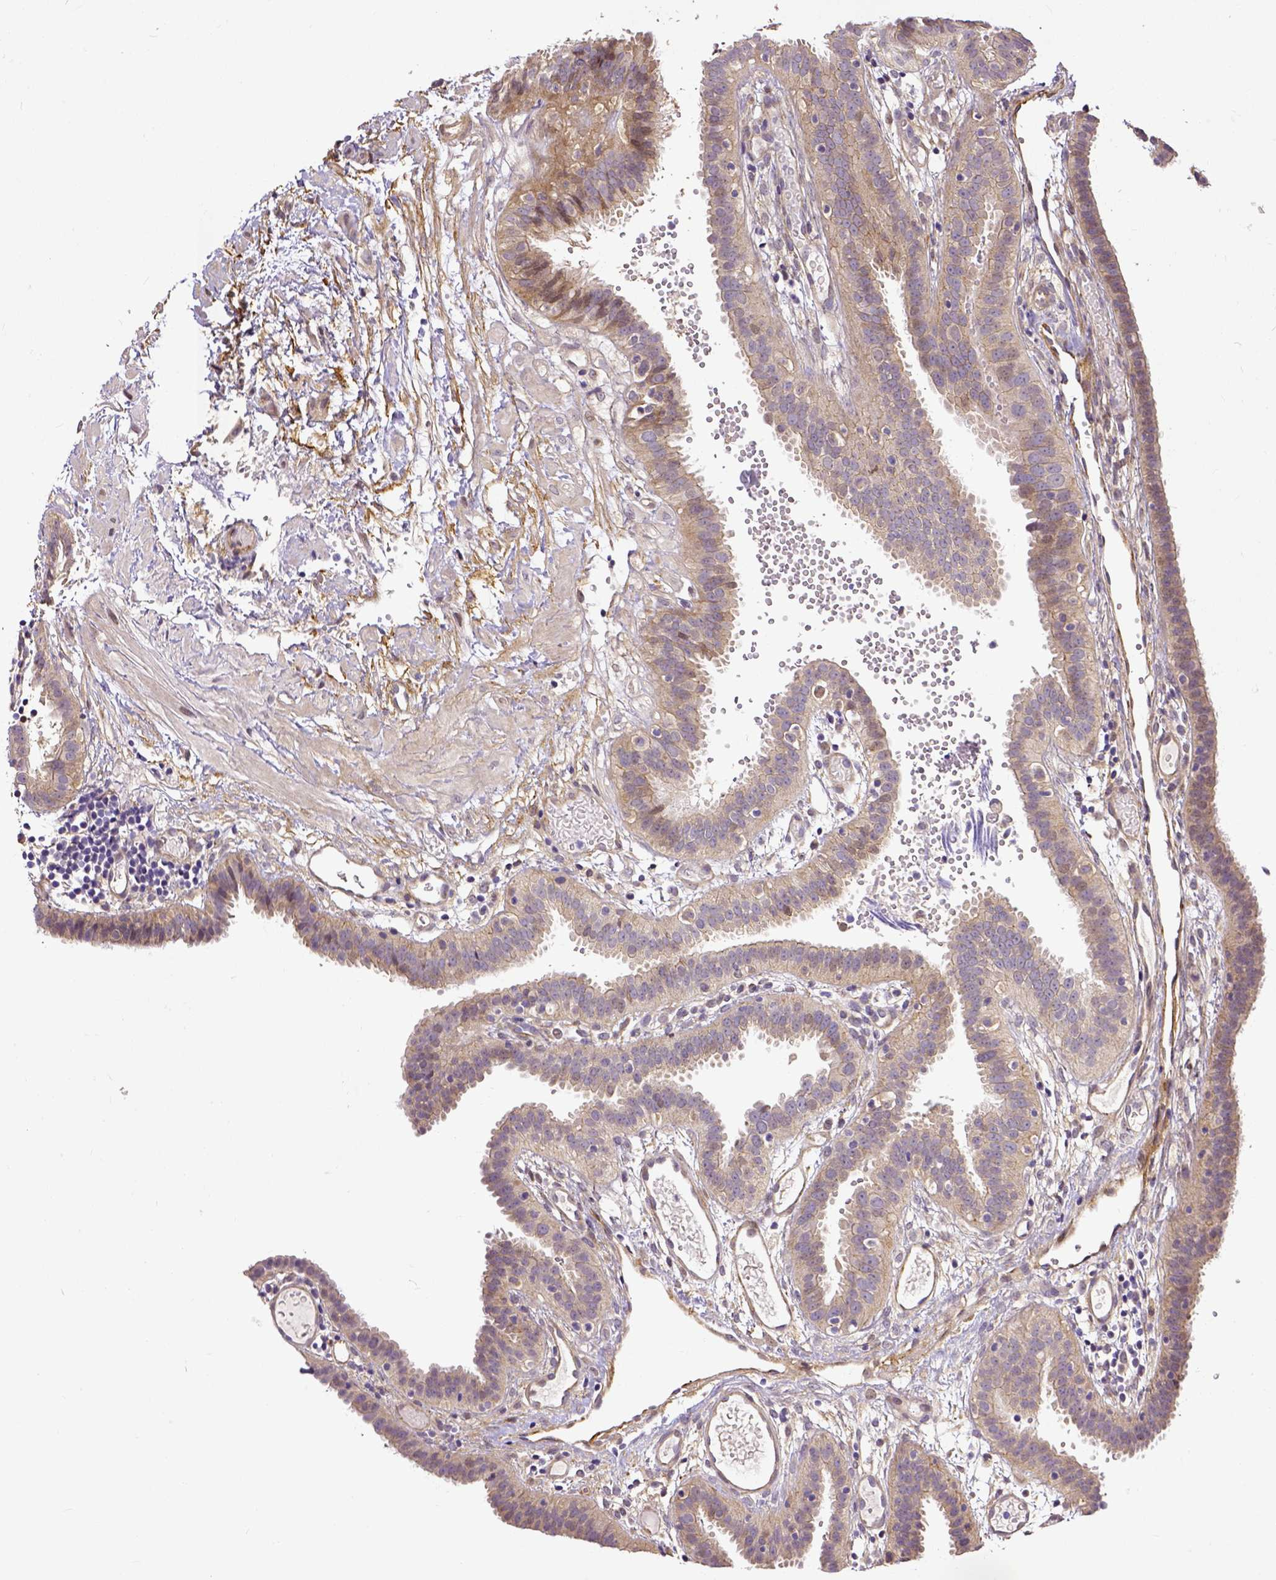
{"staining": {"intensity": "weak", "quantity": ">75%", "location": "cytoplasmic/membranous"}, "tissue": "fallopian tube", "cell_type": "Glandular cells", "image_type": "normal", "snomed": [{"axis": "morphology", "description": "Normal tissue, NOS"}, {"axis": "topography", "description": "Fallopian tube"}], "caption": "Unremarkable fallopian tube displays weak cytoplasmic/membranous staining in approximately >75% of glandular cells.", "gene": "DICER1", "patient": {"sex": "female", "age": 37}}